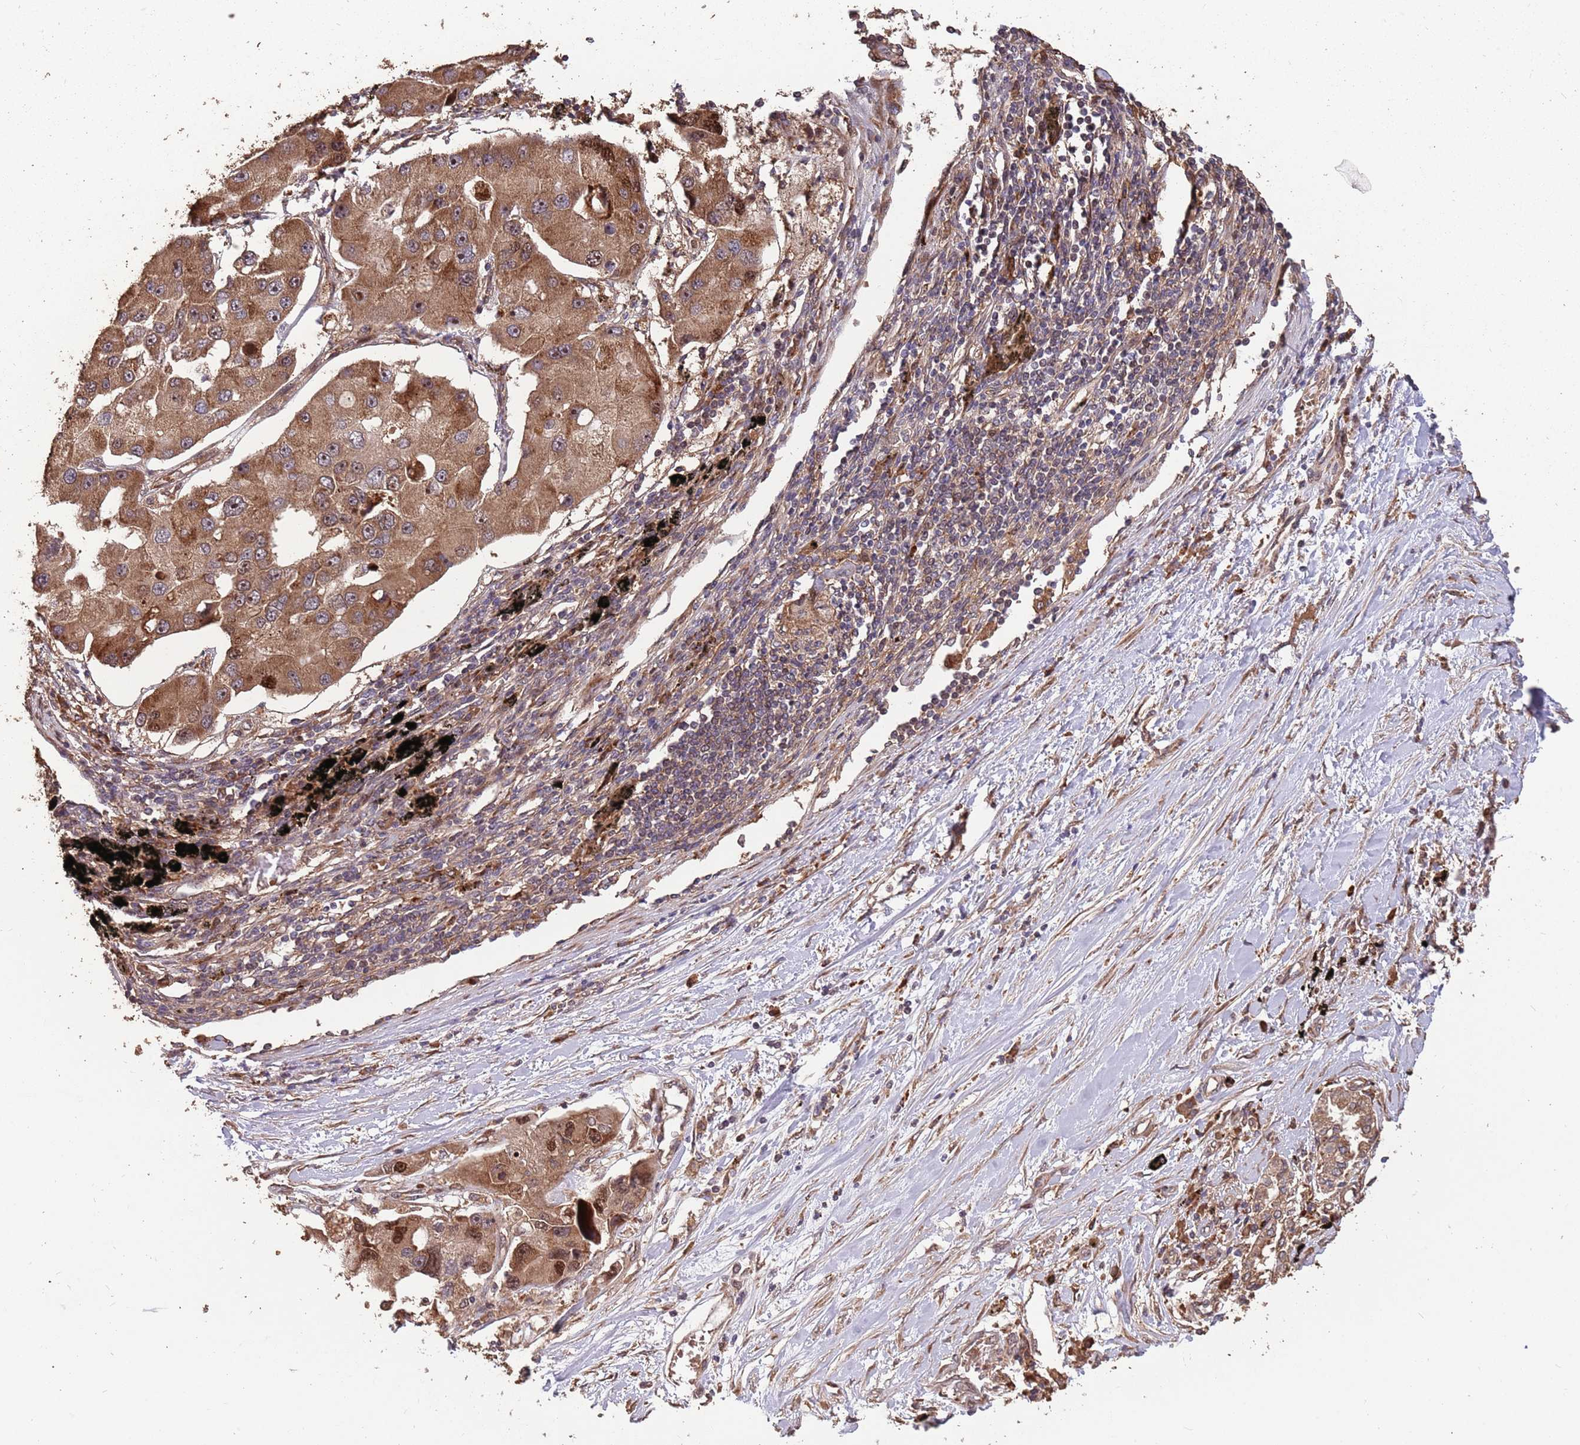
{"staining": {"intensity": "moderate", "quantity": ">75%", "location": "cytoplasmic/membranous,nuclear"}, "tissue": "lung cancer", "cell_type": "Tumor cells", "image_type": "cancer", "snomed": [{"axis": "morphology", "description": "Adenocarcinoma, NOS"}, {"axis": "topography", "description": "Lung"}], "caption": "The photomicrograph displays a brown stain indicating the presence of a protein in the cytoplasmic/membranous and nuclear of tumor cells in lung adenocarcinoma.", "gene": "ZNF428", "patient": {"sex": "female", "age": 54}}